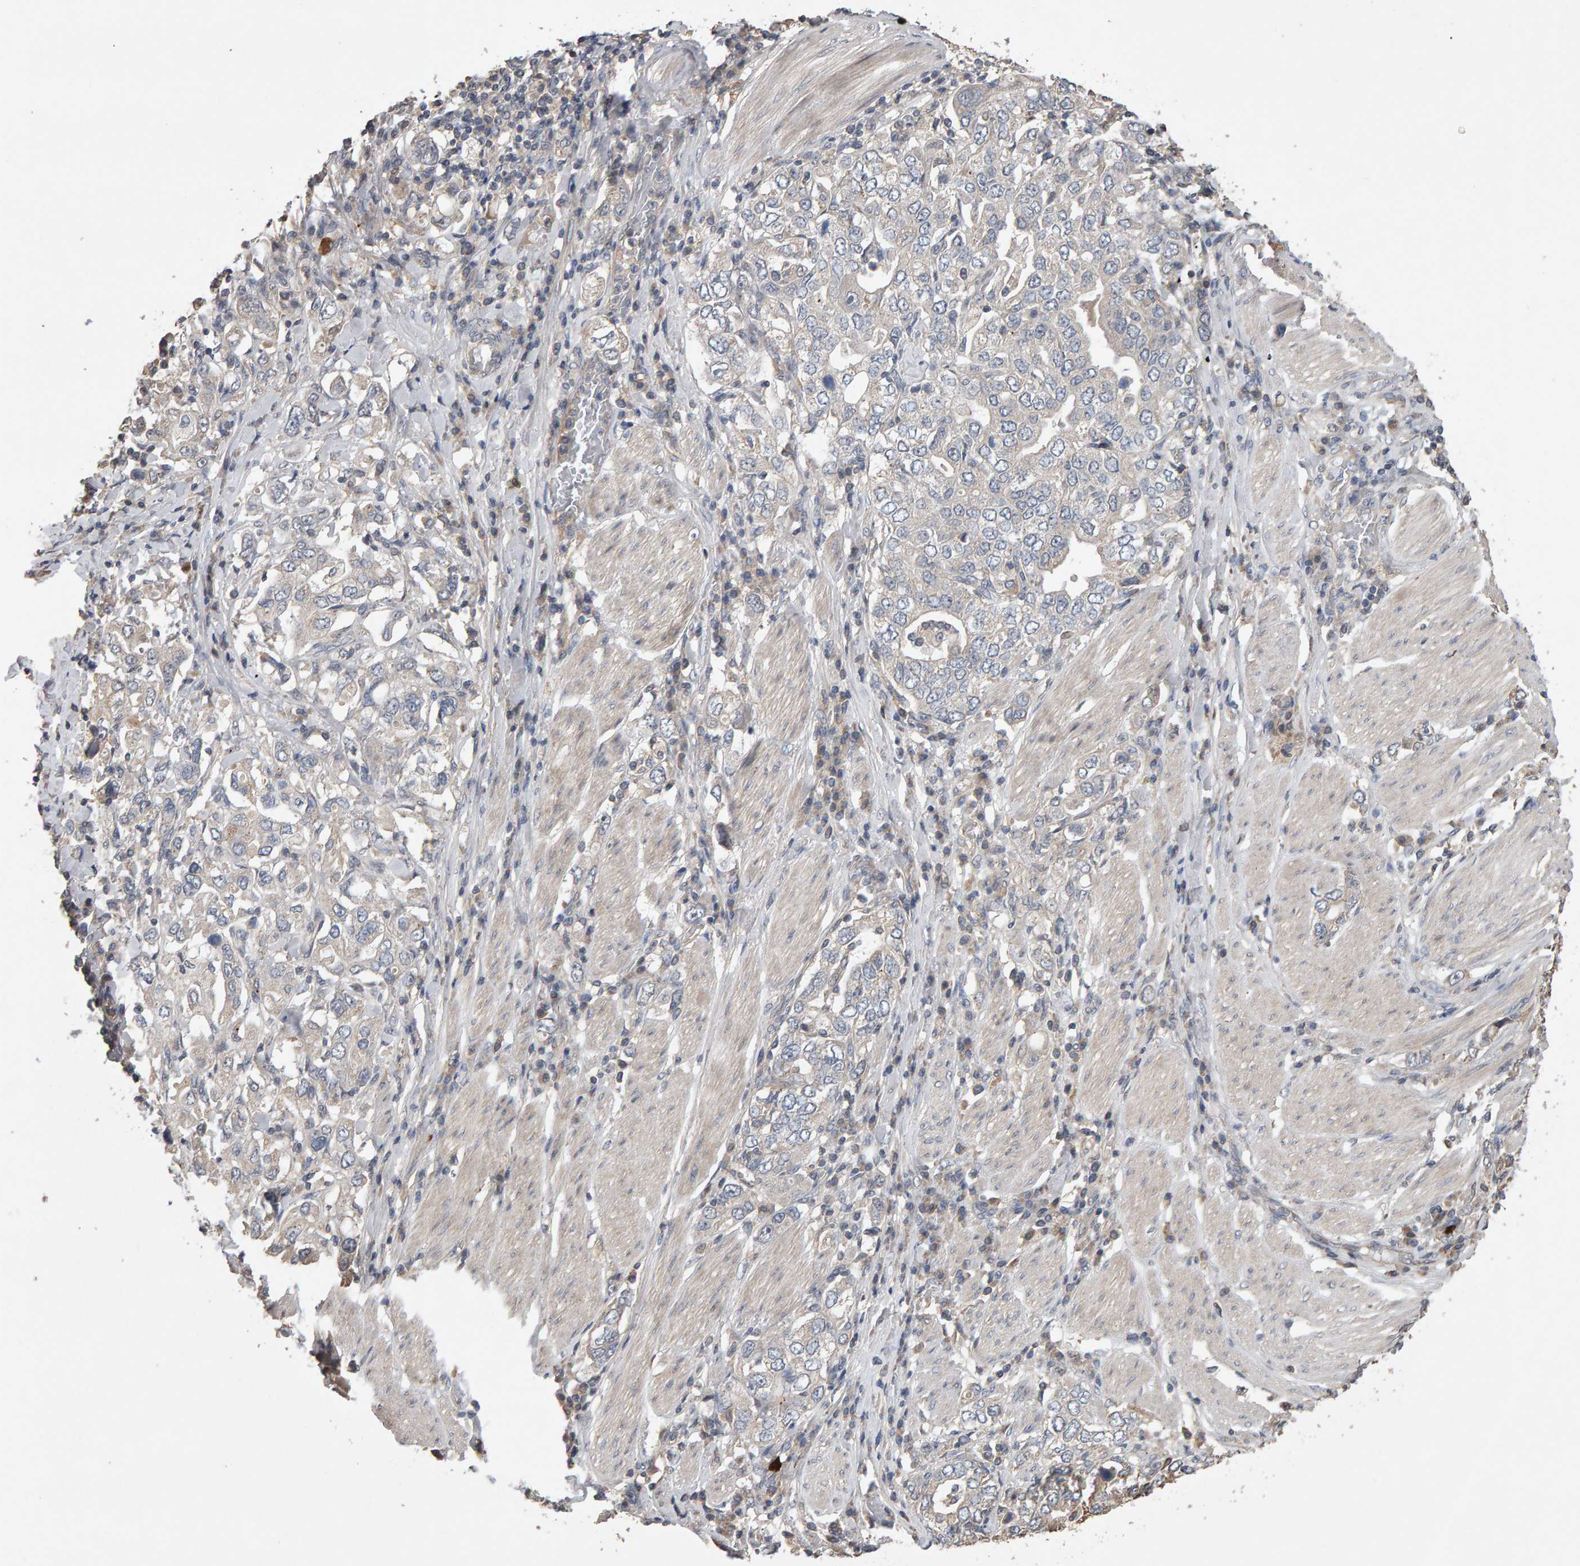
{"staining": {"intensity": "negative", "quantity": "none", "location": "none"}, "tissue": "stomach cancer", "cell_type": "Tumor cells", "image_type": "cancer", "snomed": [{"axis": "morphology", "description": "Adenocarcinoma, NOS"}, {"axis": "topography", "description": "Stomach, upper"}], "caption": "Immunohistochemistry of adenocarcinoma (stomach) displays no expression in tumor cells.", "gene": "COASY", "patient": {"sex": "male", "age": 62}}